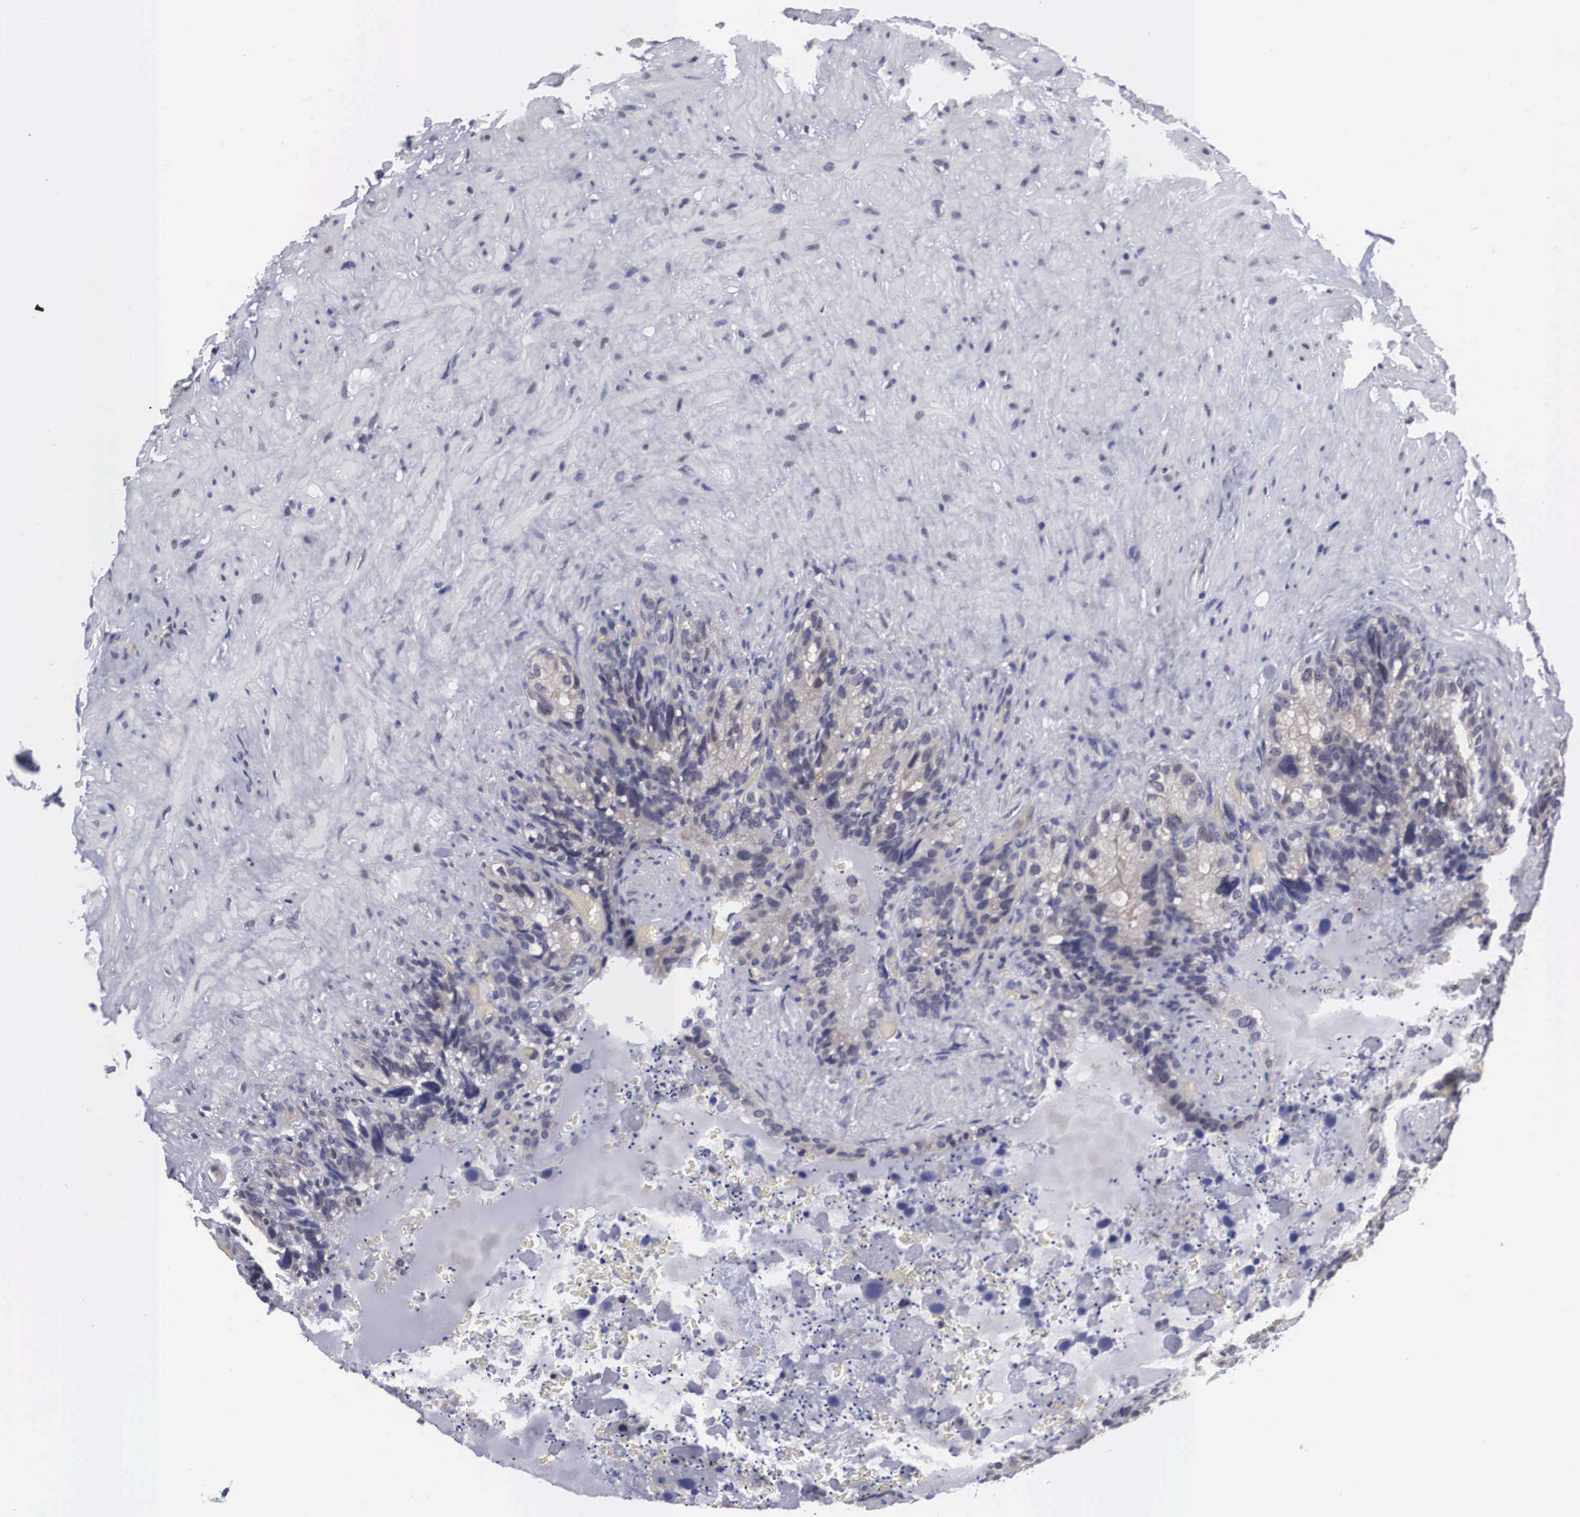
{"staining": {"intensity": "weak", "quantity": "25%-75%", "location": "cytoplasmic/membranous"}, "tissue": "seminal vesicle", "cell_type": "Glandular cells", "image_type": "normal", "snomed": [{"axis": "morphology", "description": "Normal tissue, NOS"}, {"axis": "topography", "description": "Seminal veicle"}], "caption": "Immunohistochemistry (IHC) of benign seminal vesicle shows low levels of weak cytoplasmic/membranous positivity in about 25%-75% of glandular cells.", "gene": "OTX2", "patient": {"sex": "male", "age": 63}}